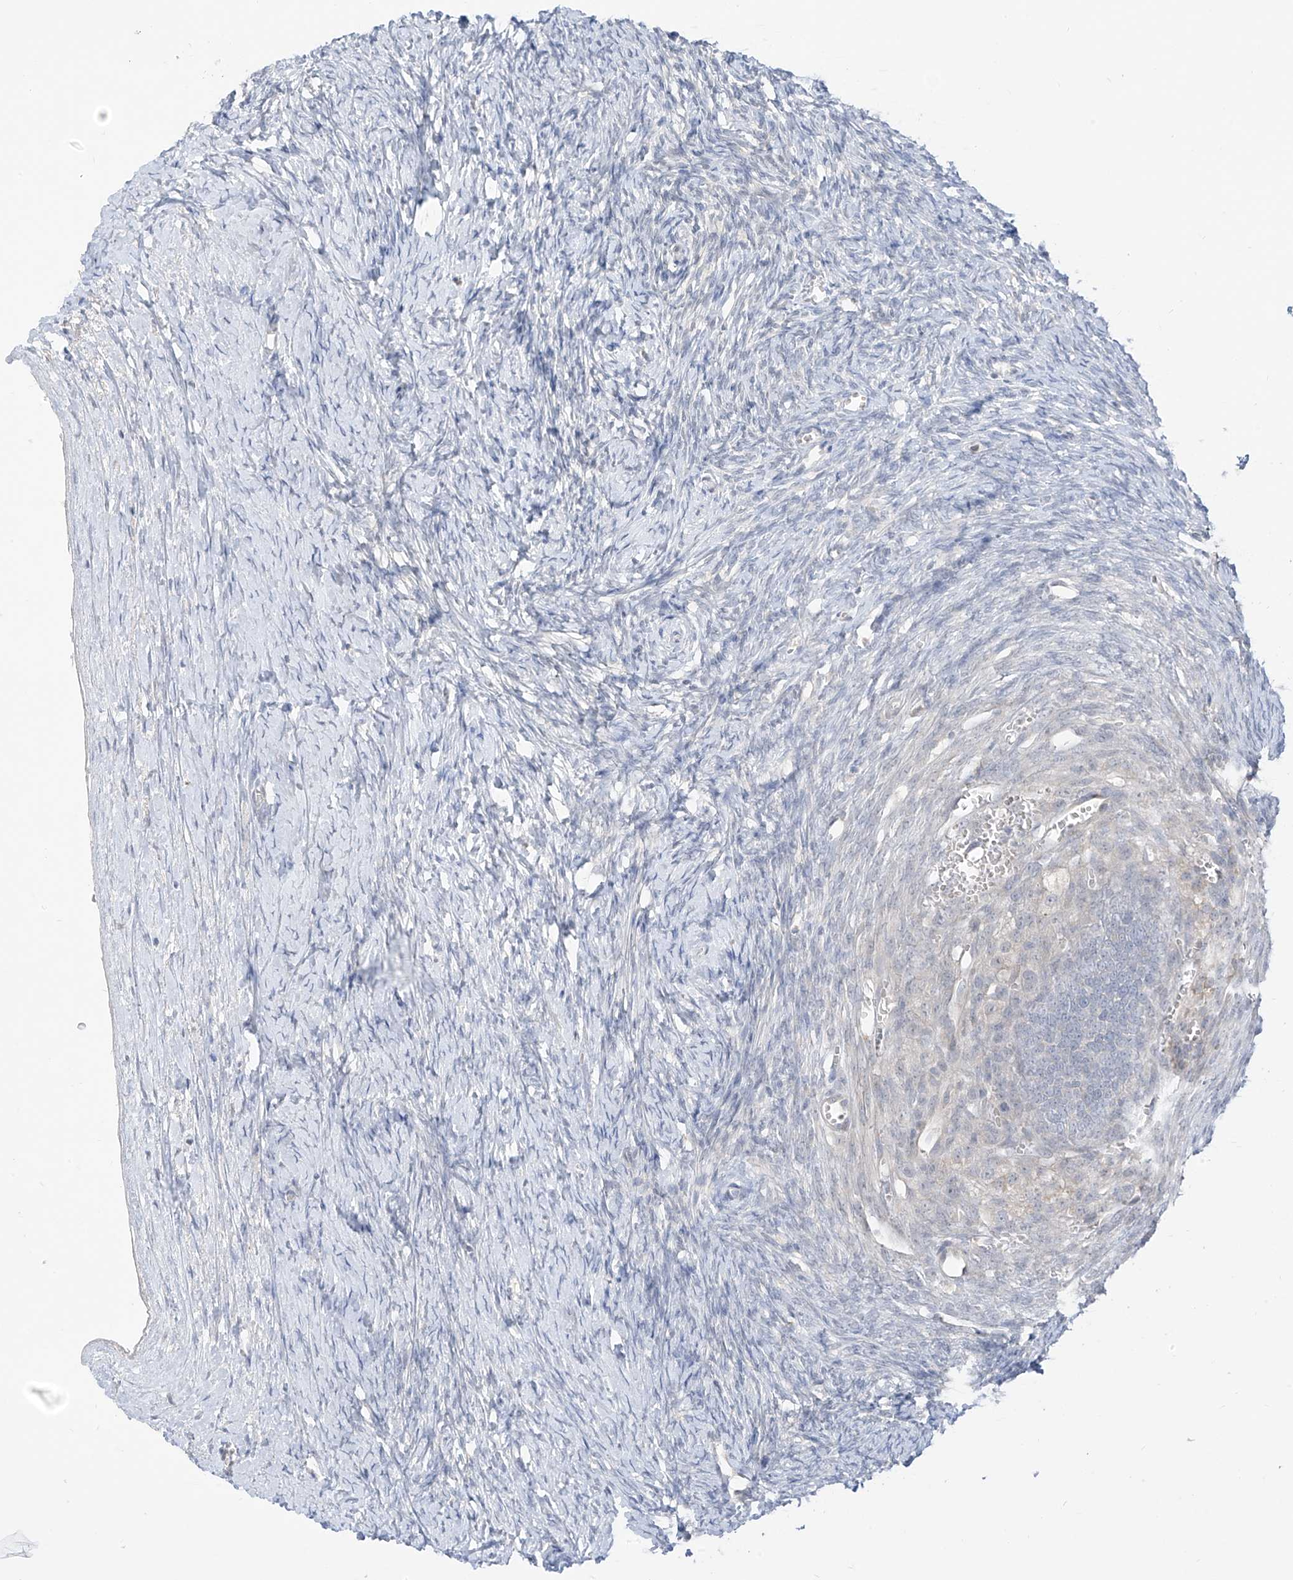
{"staining": {"intensity": "weak", "quantity": "<25%", "location": "cytoplasmic/membranous"}, "tissue": "ovary", "cell_type": "Follicle cells", "image_type": "normal", "snomed": [{"axis": "morphology", "description": "Normal tissue, NOS"}, {"axis": "morphology", "description": "Developmental malformation"}, {"axis": "topography", "description": "Ovary"}], "caption": "Follicle cells are negative for brown protein staining in benign ovary. (Brightfield microscopy of DAB immunohistochemistry at high magnification).", "gene": "C2orf42", "patient": {"sex": "female", "age": 39}}